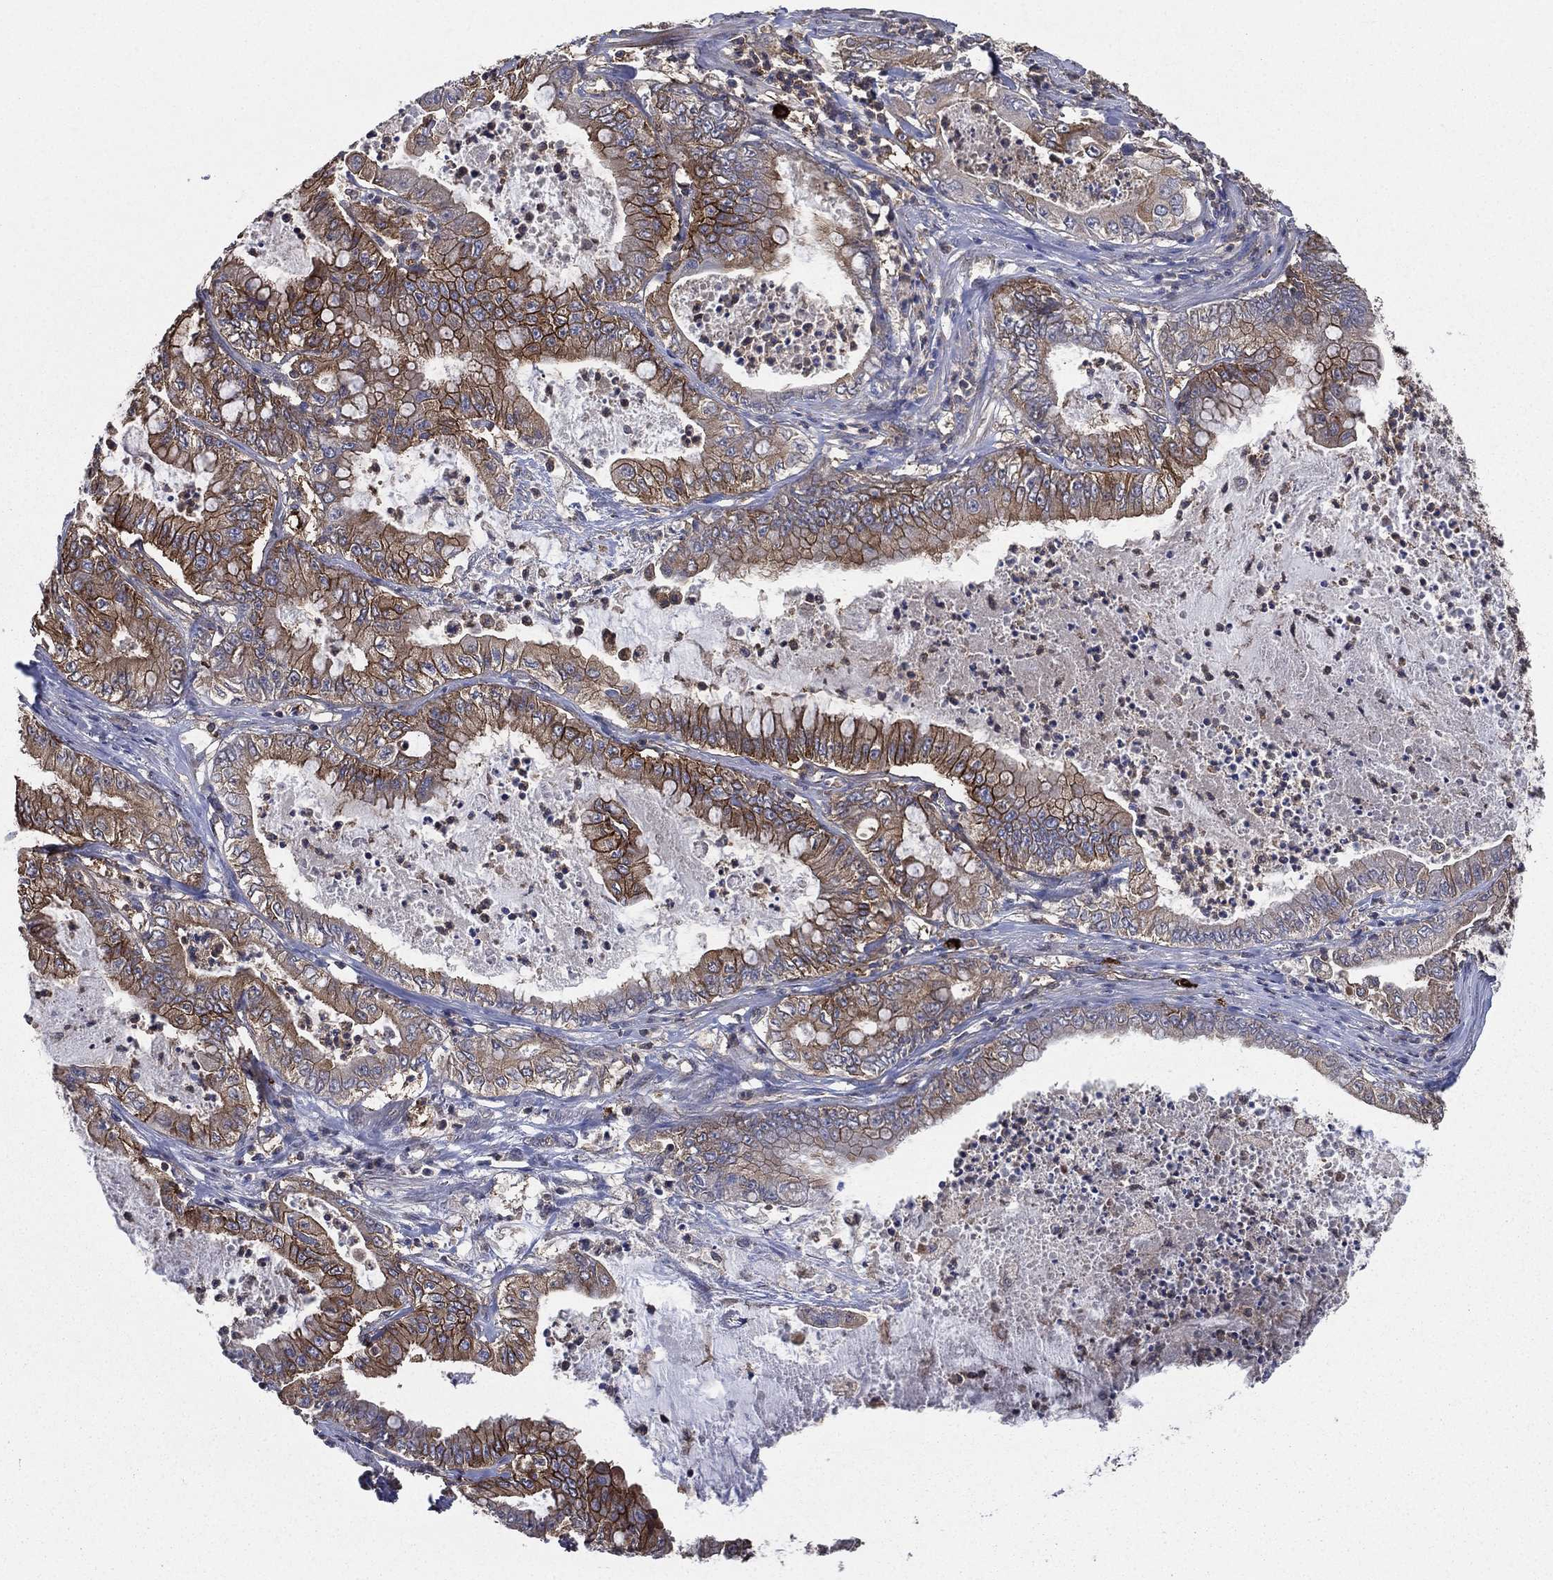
{"staining": {"intensity": "strong", "quantity": ">75%", "location": "cytoplasmic/membranous"}, "tissue": "pancreatic cancer", "cell_type": "Tumor cells", "image_type": "cancer", "snomed": [{"axis": "morphology", "description": "Adenocarcinoma, NOS"}, {"axis": "topography", "description": "Pancreas"}], "caption": "Immunohistochemical staining of pancreatic cancer (adenocarcinoma) shows high levels of strong cytoplasmic/membranous protein expression in about >75% of tumor cells.", "gene": "SMPD3", "patient": {"sex": "male", "age": 71}}